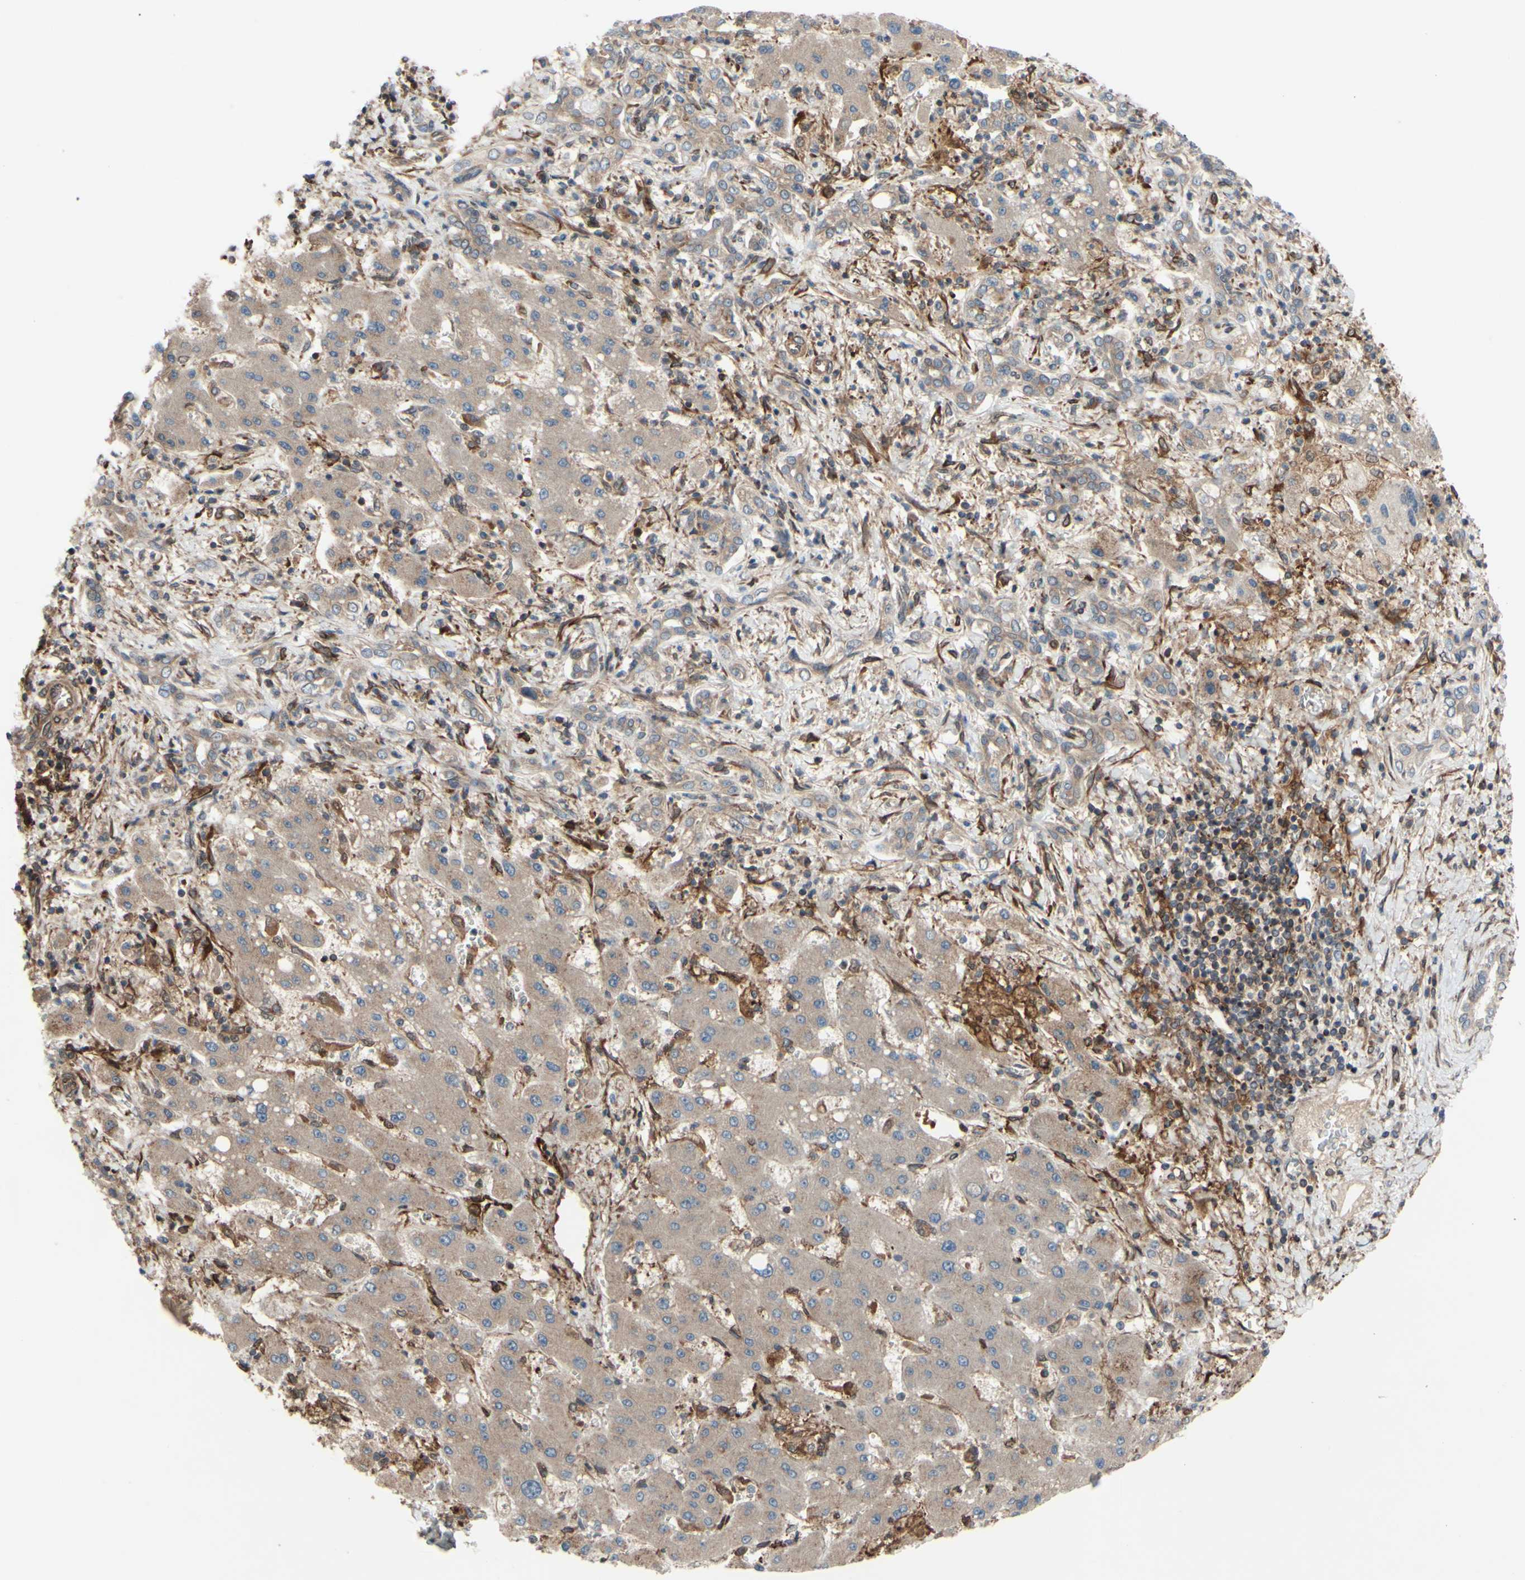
{"staining": {"intensity": "weak", "quantity": "25%-75%", "location": "cytoplasmic/membranous"}, "tissue": "liver cancer", "cell_type": "Tumor cells", "image_type": "cancer", "snomed": [{"axis": "morphology", "description": "Cholangiocarcinoma"}, {"axis": "topography", "description": "Liver"}], "caption": "Weak cytoplasmic/membranous staining for a protein is appreciated in approximately 25%-75% of tumor cells of cholangiocarcinoma (liver) using immunohistochemistry (IHC).", "gene": "PRAF2", "patient": {"sex": "male", "age": 50}}